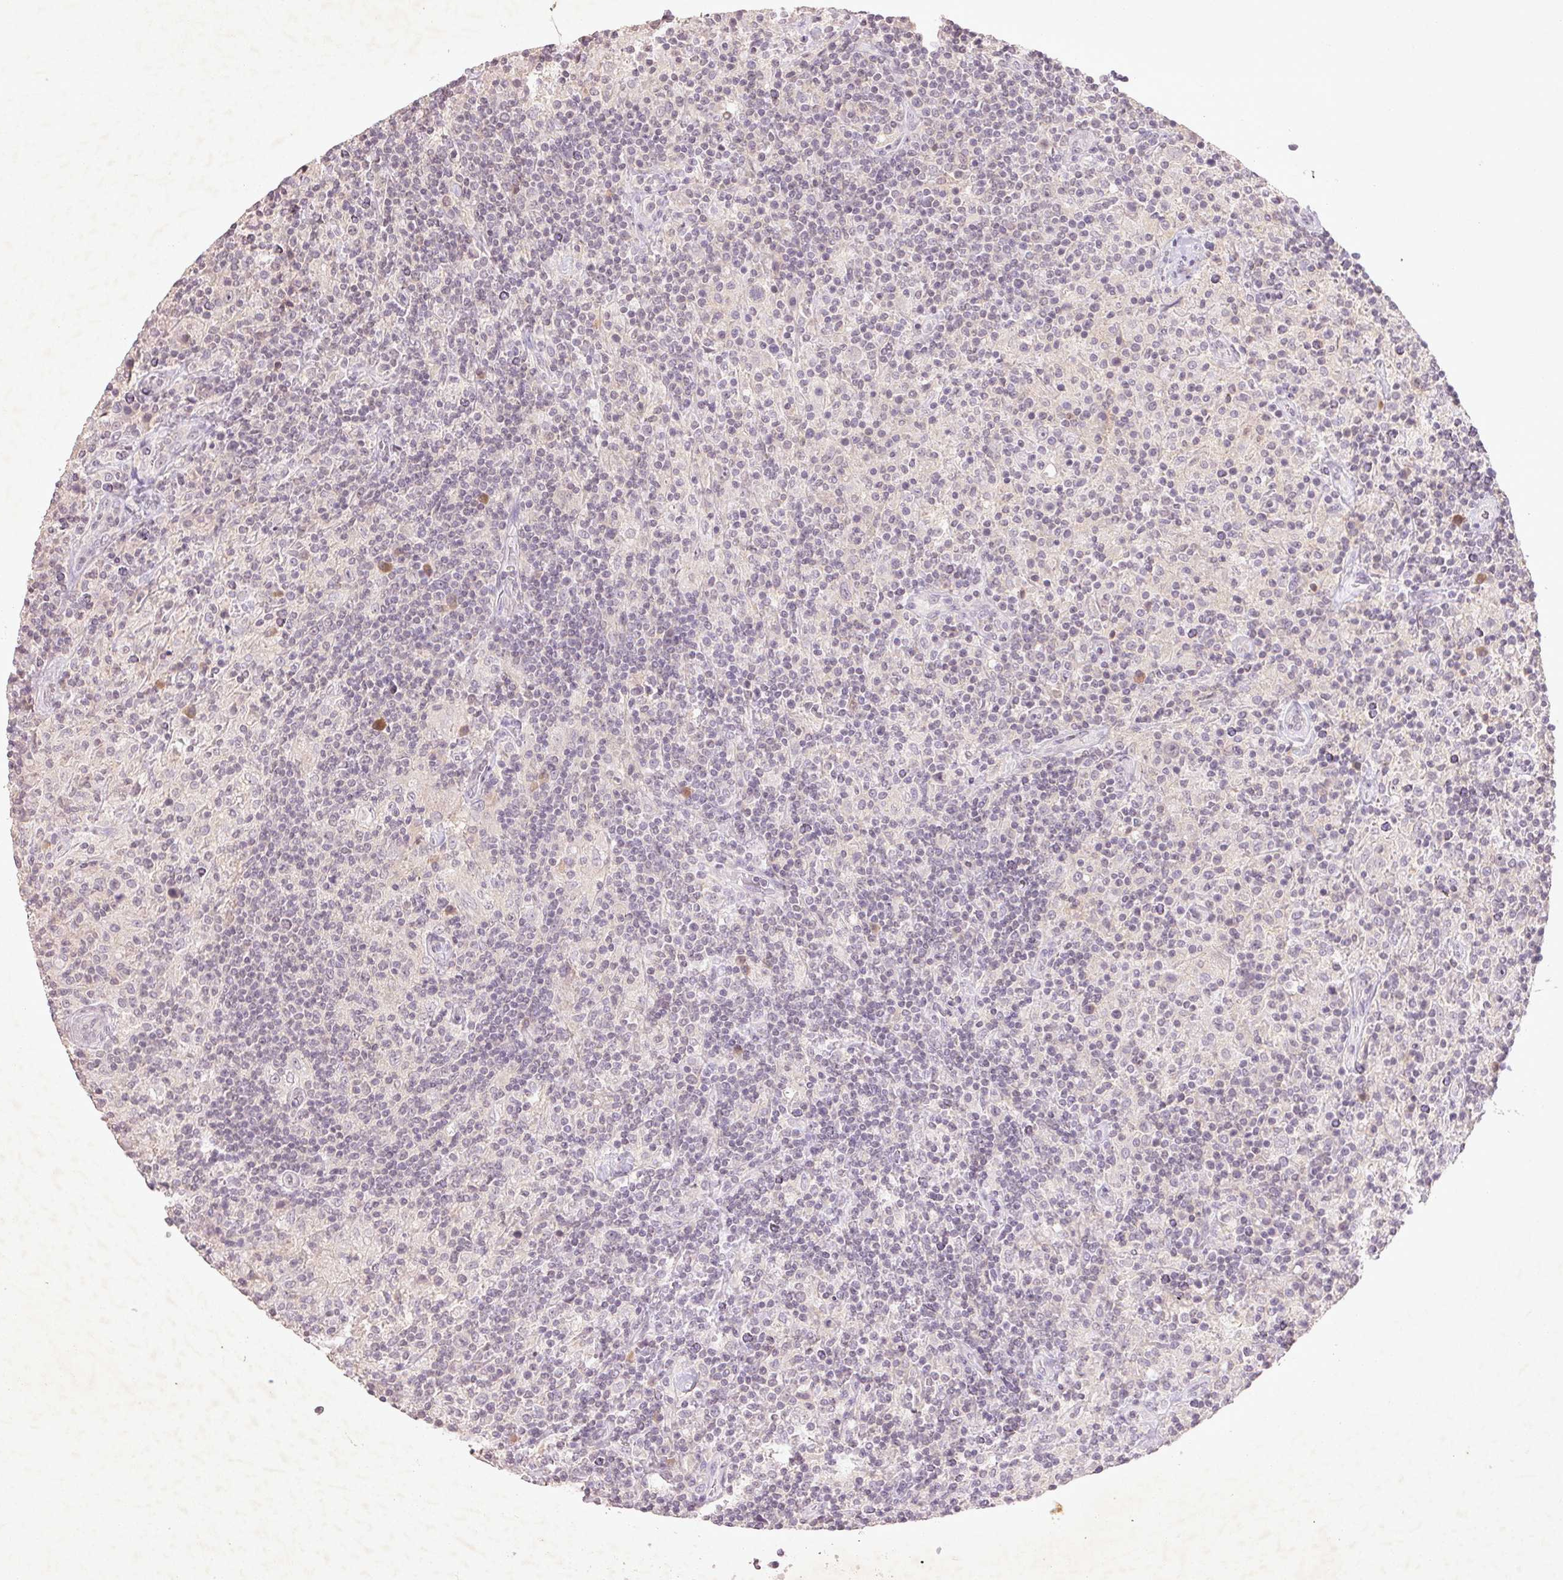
{"staining": {"intensity": "negative", "quantity": "none", "location": "none"}, "tissue": "lymphoma", "cell_type": "Tumor cells", "image_type": "cancer", "snomed": [{"axis": "morphology", "description": "Hodgkin's disease, NOS"}, {"axis": "topography", "description": "Lymph node"}], "caption": "This is an immunohistochemistry (IHC) image of lymphoma. There is no positivity in tumor cells.", "gene": "FAM168B", "patient": {"sex": "male", "age": 70}}